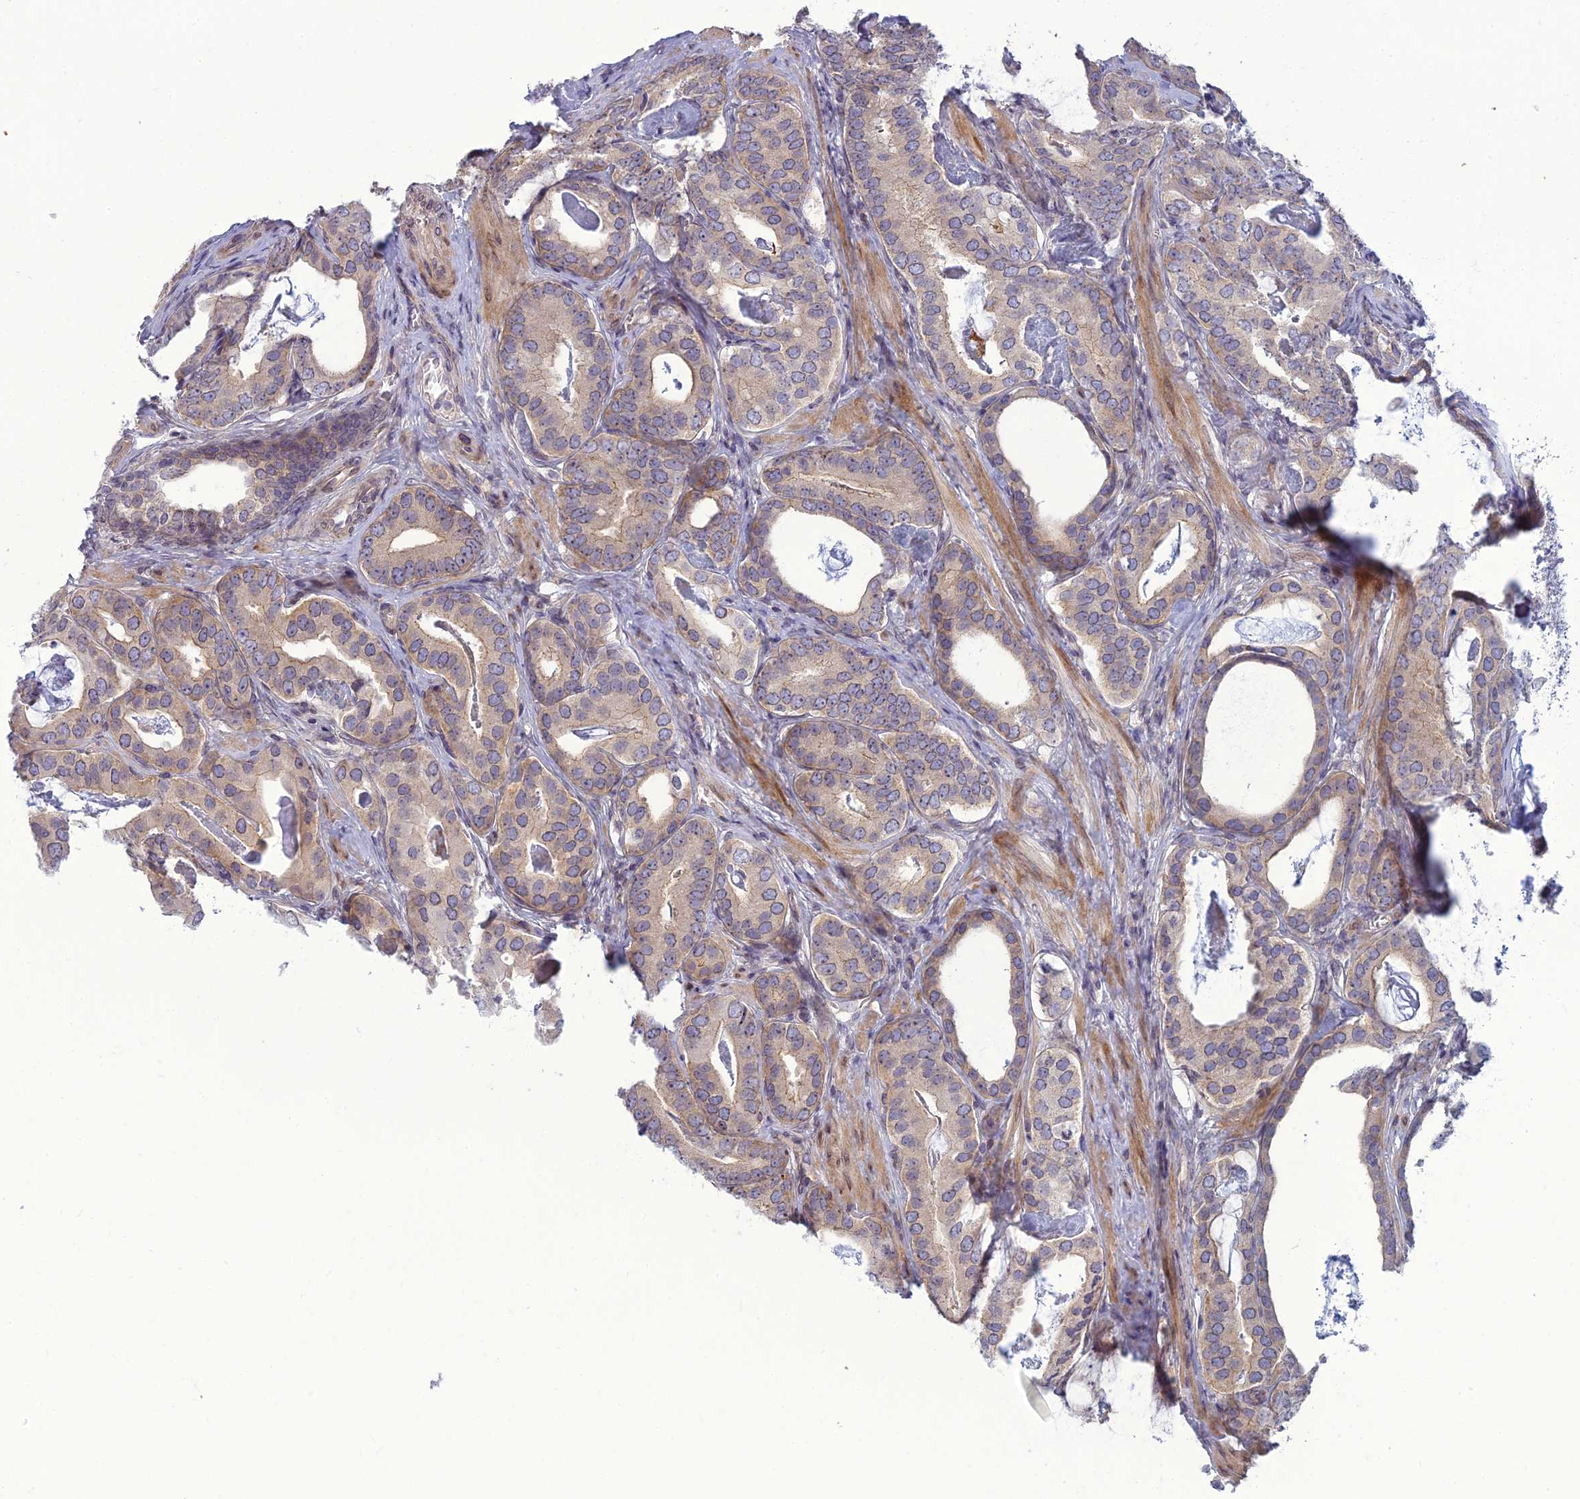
{"staining": {"intensity": "weak", "quantity": ">75%", "location": "cytoplasmic/membranous"}, "tissue": "prostate cancer", "cell_type": "Tumor cells", "image_type": "cancer", "snomed": [{"axis": "morphology", "description": "Adenocarcinoma, Low grade"}, {"axis": "topography", "description": "Prostate"}], "caption": "A micrograph showing weak cytoplasmic/membranous expression in about >75% of tumor cells in prostate low-grade adenocarcinoma, as visualized by brown immunohistochemical staining.", "gene": "DTX2", "patient": {"sex": "male", "age": 71}}